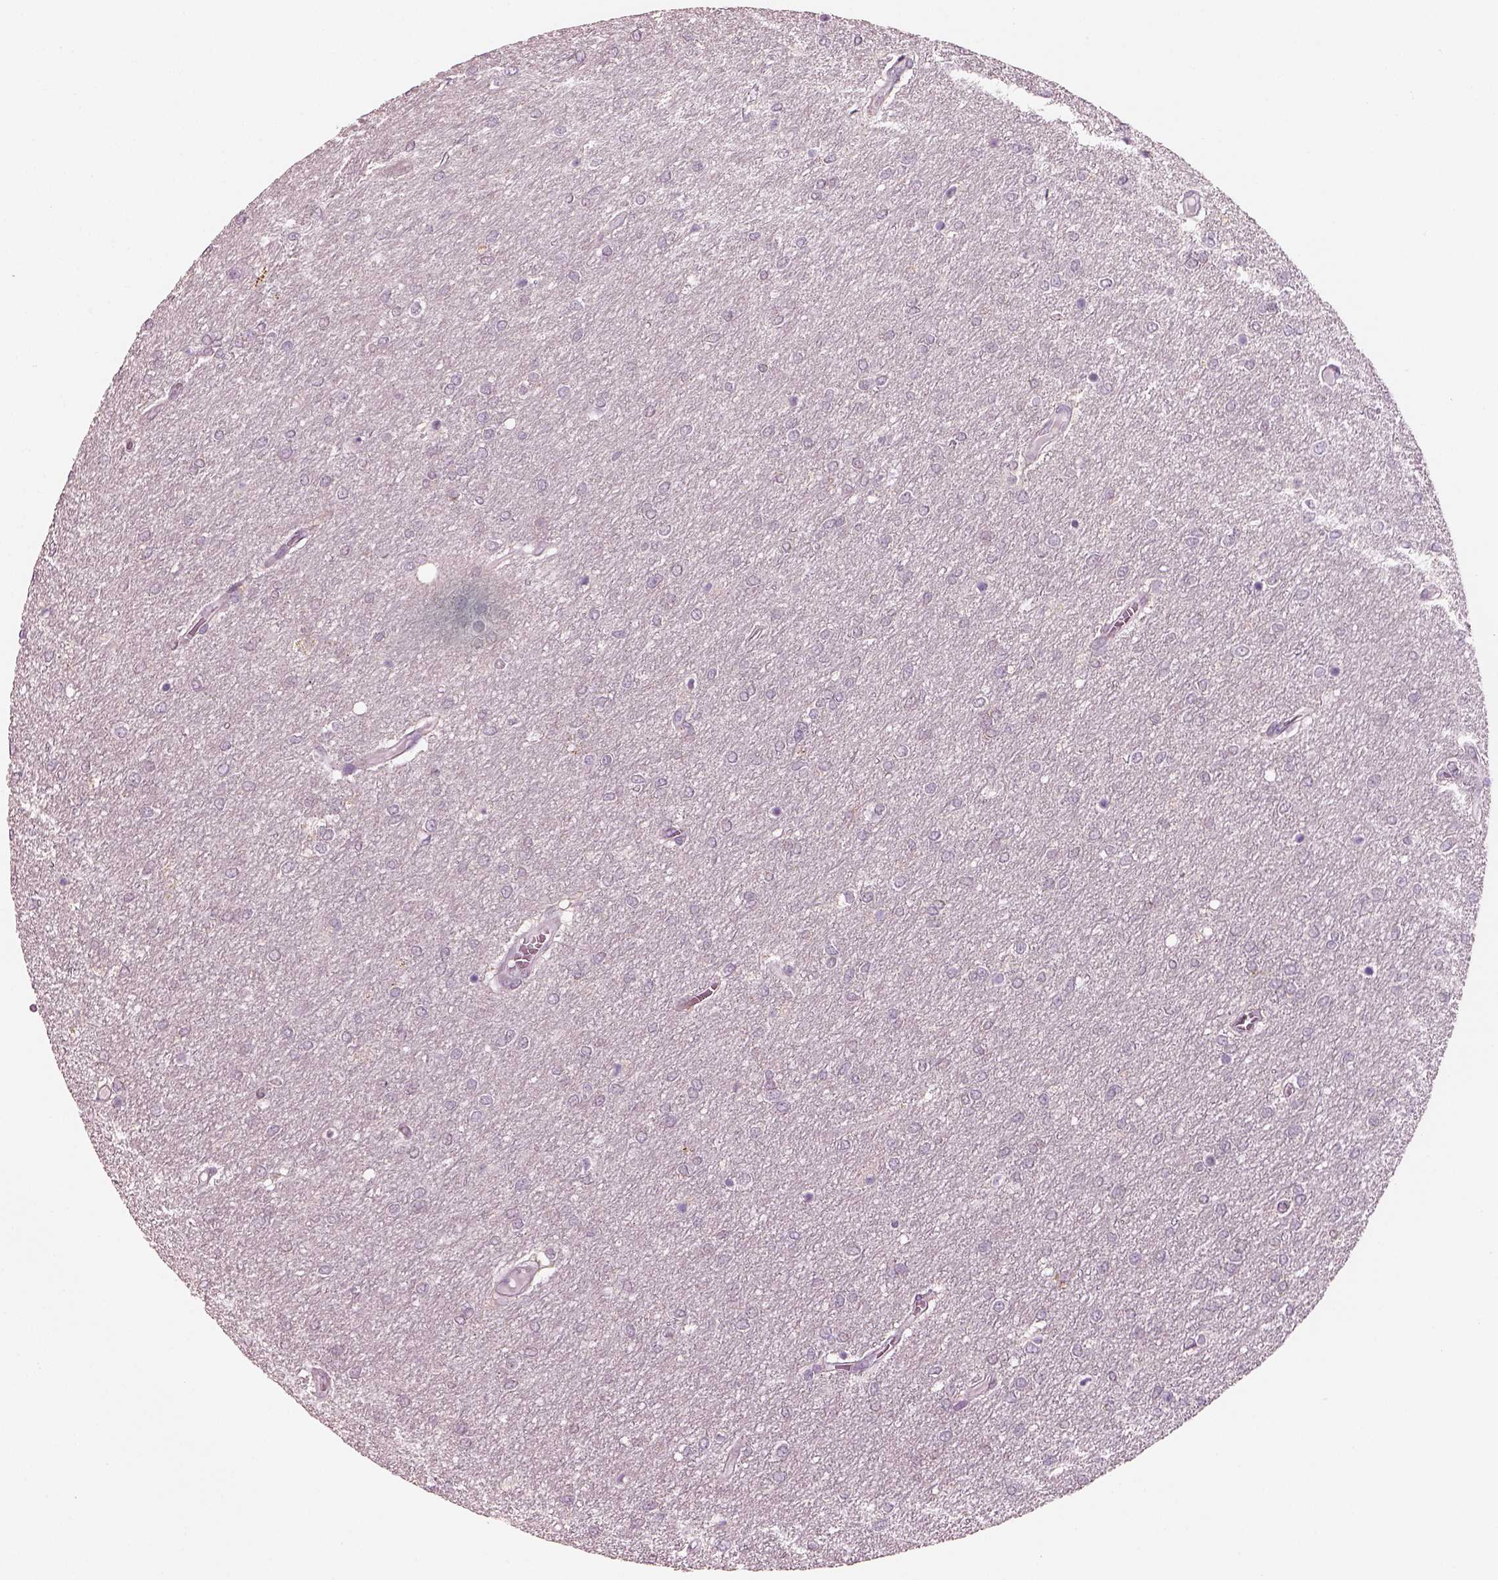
{"staining": {"intensity": "negative", "quantity": "none", "location": "none"}, "tissue": "glioma", "cell_type": "Tumor cells", "image_type": "cancer", "snomed": [{"axis": "morphology", "description": "Glioma, malignant, High grade"}, {"axis": "topography", "description": "Brain"}], "caption": "Immunohistochemical staining of malignant high-grade glioma shows no significant positivity in tumor cells.", "gene": "ELSPBP1", "patient": {"sex": "female", "age": 61}}